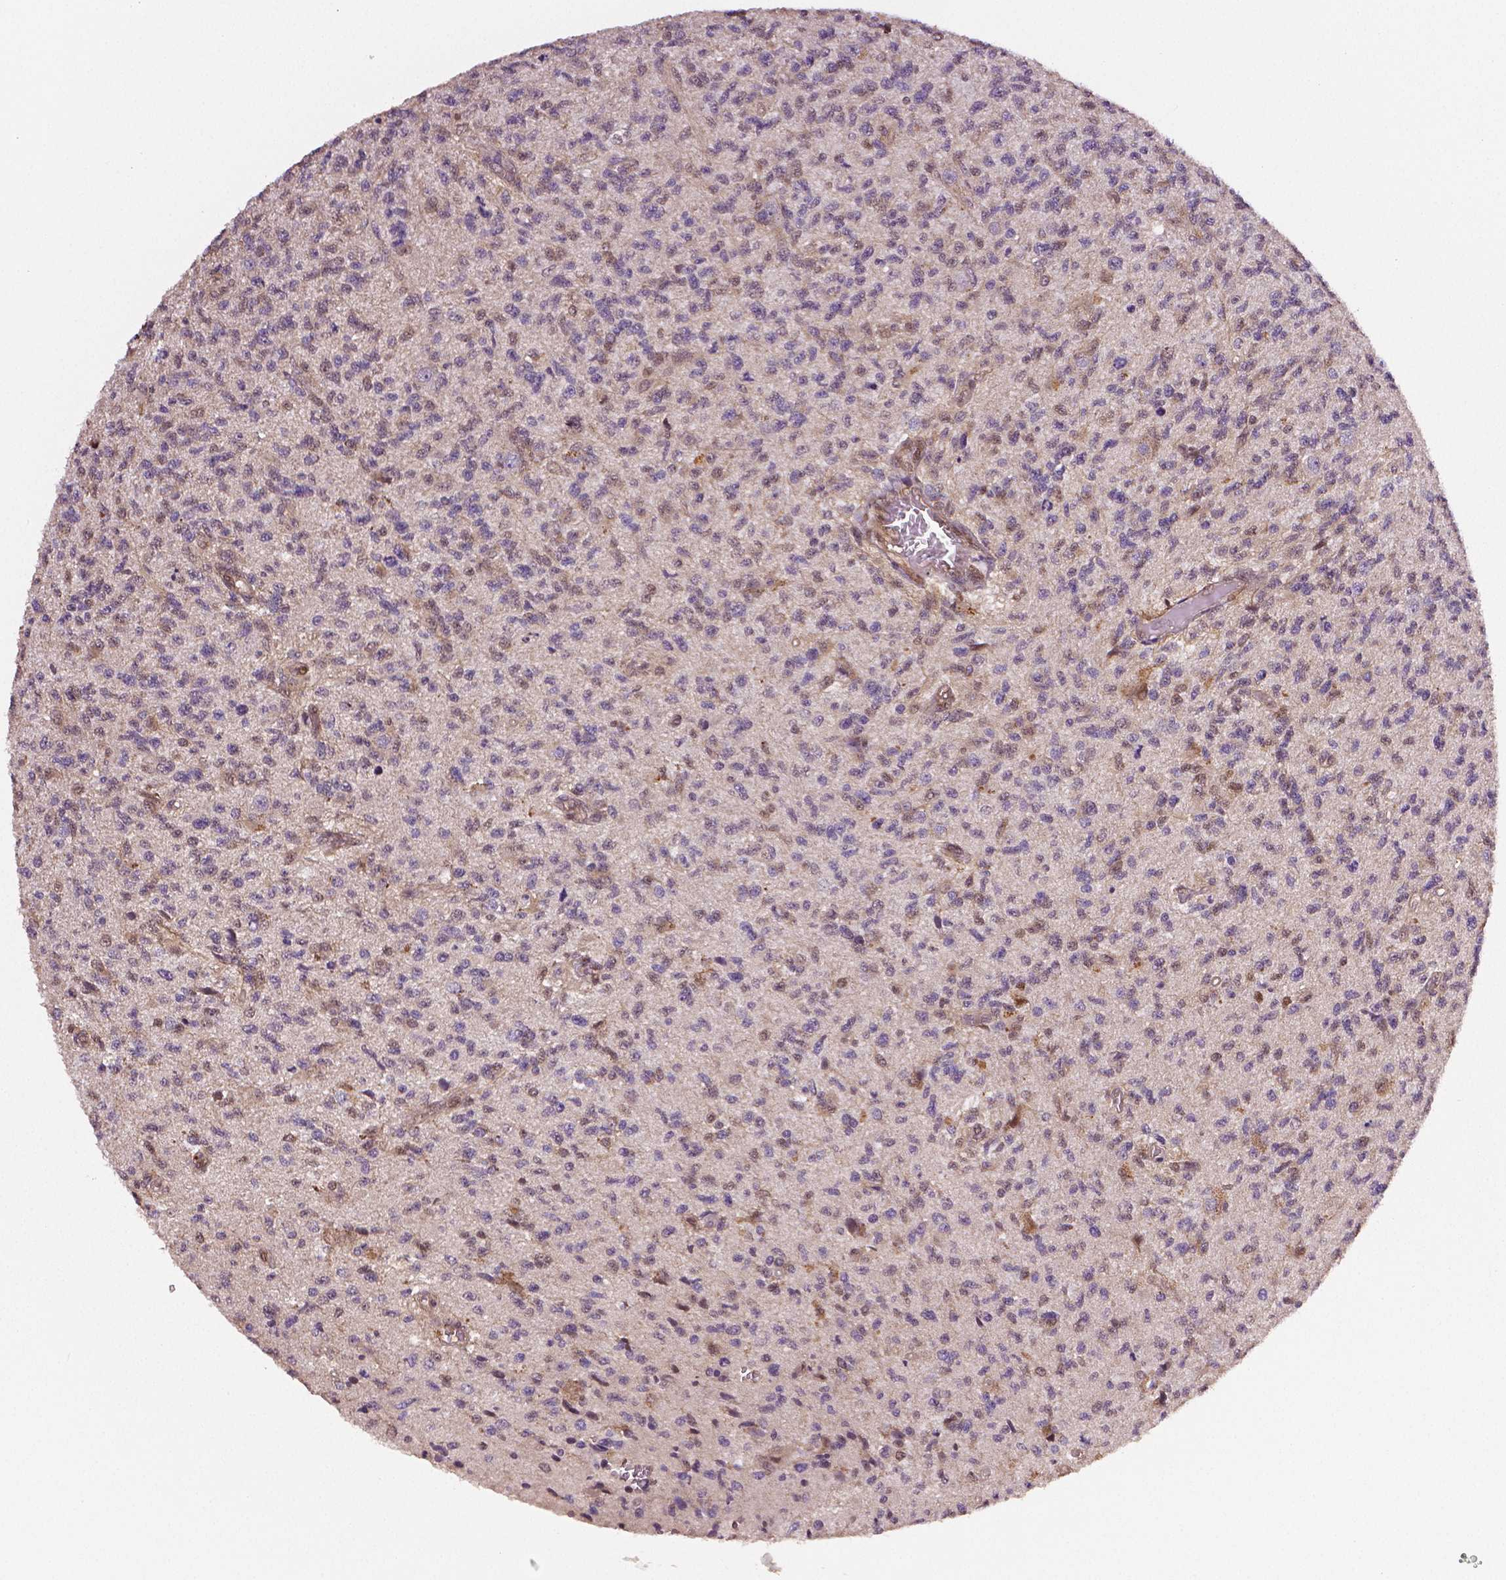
{"staining": {"intensity": "weak", "quantity": "<25%", "location": "nuclear"}, "tissue": "glioma", "cell_type": "Tumor cells", "image_type": "cancer", "snomed": [{"axis": "morphology", "description": "Glioma, malignant, High grade"}, {"axis": "topography", "description": "Brain"}], "caption": "An immunohistochemistry (IHC) image of malignant glioma (high-grade) is shown. There is no staining in tumor cells of malignant glioma (high-grade).", "gene": "STAT3", "patient": {"sex": "male", "age": 56}}